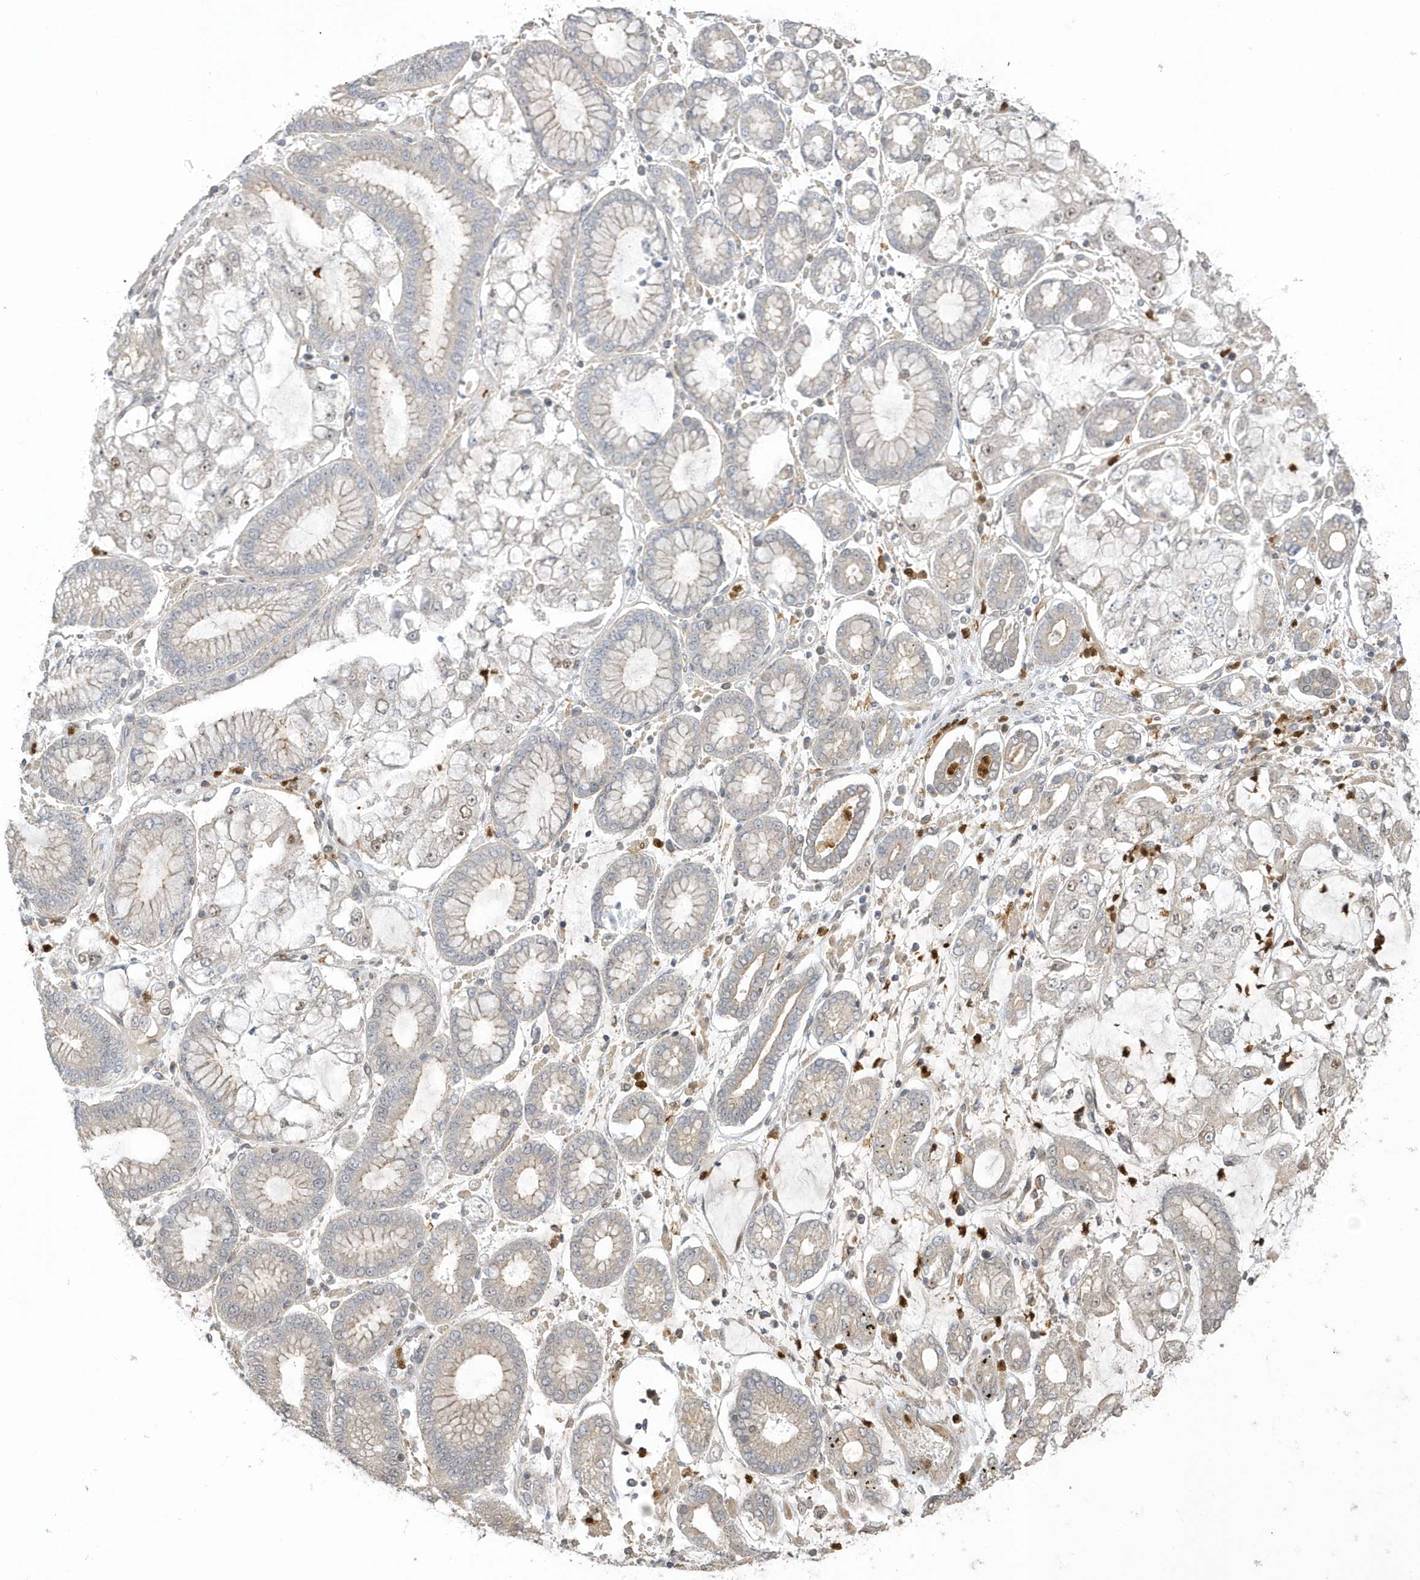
{"staining": {"intensity": "weak", "quantity": "<25%", "location": "cytoplasmic/membranous"}, "tissue": "stomach cancer", "cell_type": "Tumor cells", "image_type": "cancer", "snomed": [{"axis": "morphology", "description": "Adenocarcinoma, NOS"}, {"axis": "topography", "description": "Stomach"}], "caption": "IHC image of stomach adenocarcinoma stained for a protein (brown), which shows no staining in tumor cells.", "gene": "NAF1", "patient": {"sex": "male", "age": 76}}